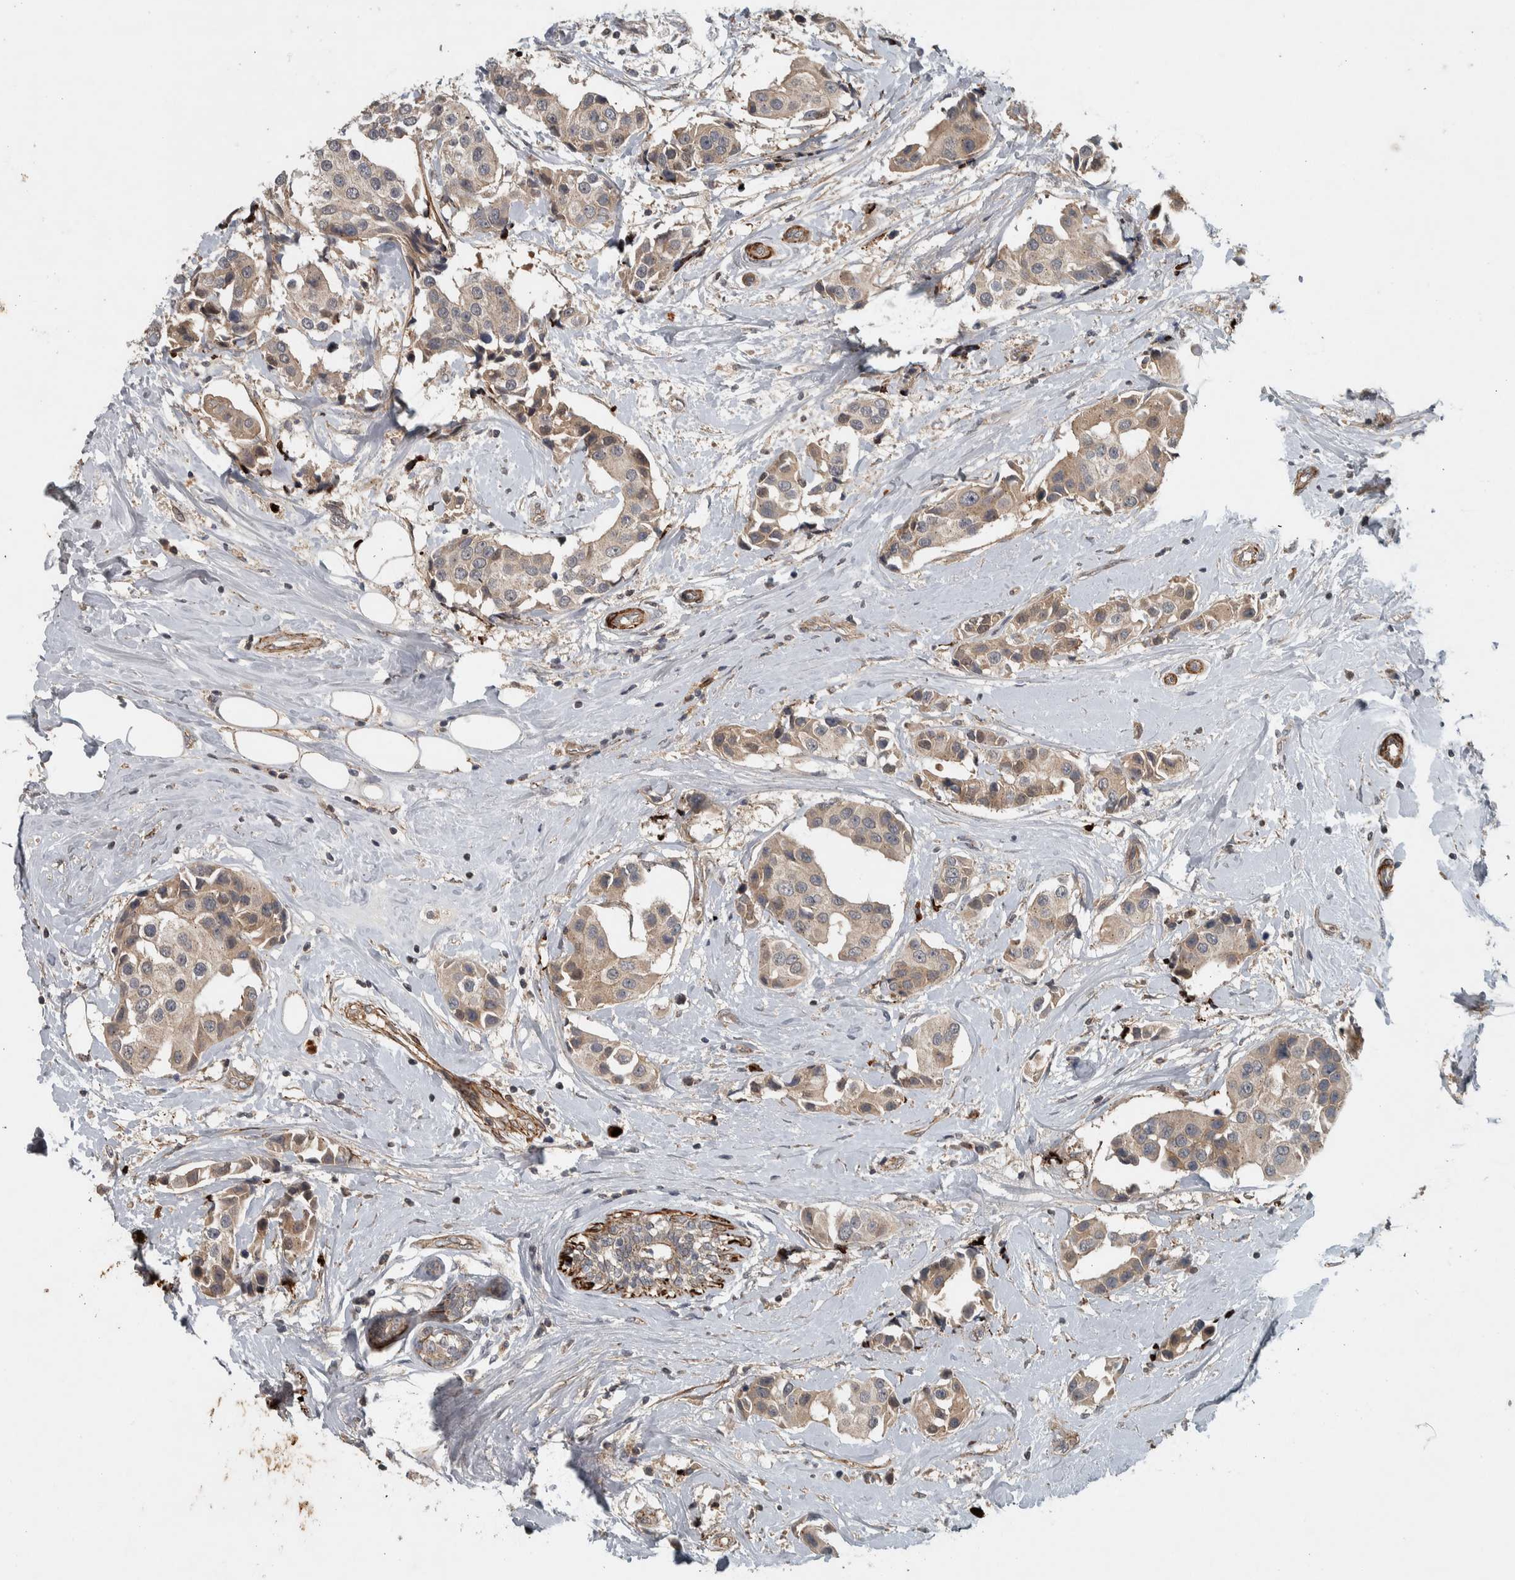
{"staining": {"intensity": "weak", "quantity": ">75%", "location": "cytoplasmic/membranous"}, "tissue": "breast cancer", "cell_type": "Tumor cells", "image_type": "cancer", "snomed": [{"axis": "morphology", "description": "Normal tissue, NOS"}, {"axis": "morphology", "description": "Duct carcinoma"}, {"axis": "topography", "description": "Breast"}], "caption": "The immunohistochemical stain highlights weak cytoplasmic/membranous positivity in tumor cells of breast invasive ductal carcinoma tissue. (DAB (3,3'-diaminobenzidine) = brown stain, brightfield microscopy at high magnification).", "gene": "LBHD1", "patient": {"sex": "female", "age": 39}}